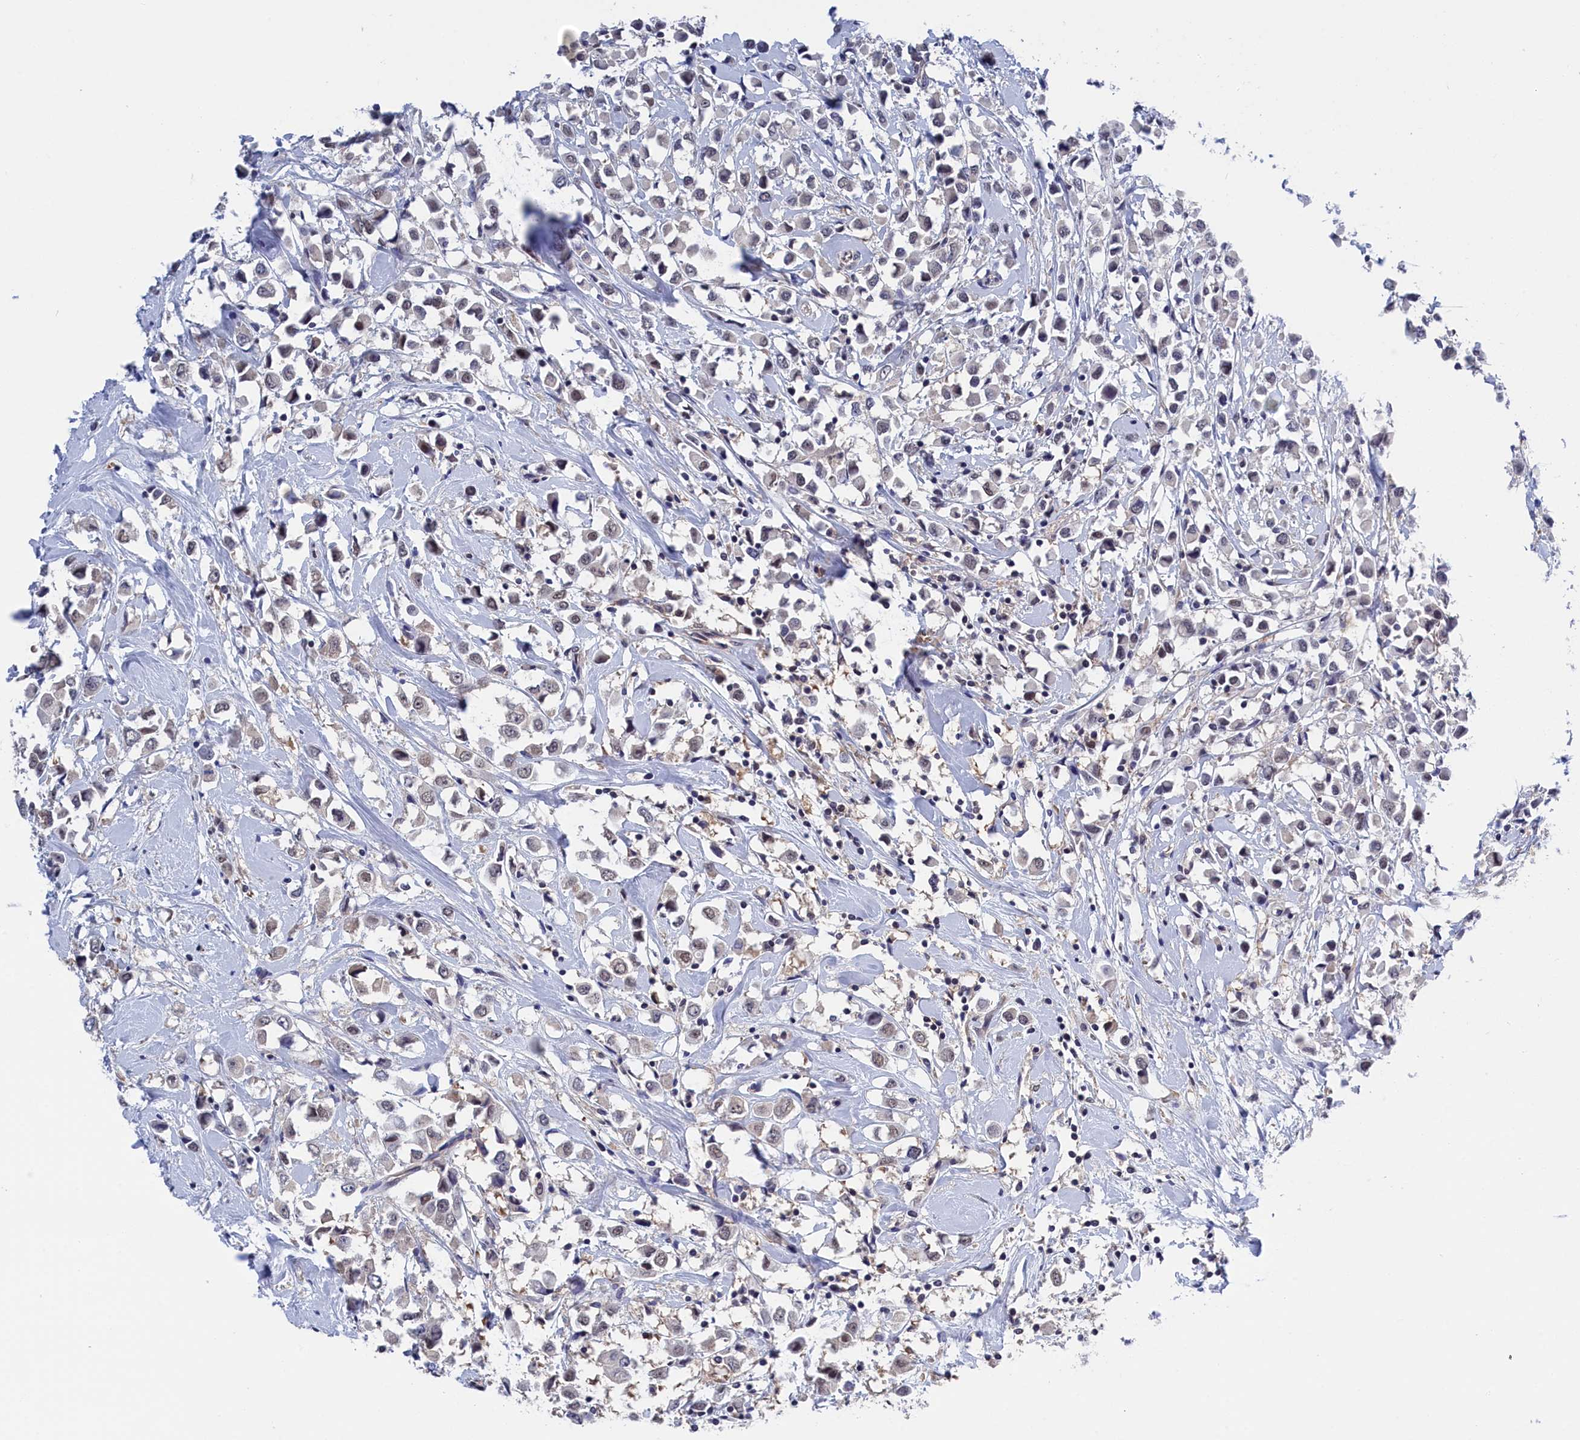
{"staining": {"intensity": "negative", "quantity": "none", "location": "none"}, "tissue": "breast cancer", "cell_type": "Tumor cells", "image_type": "cancer", "snomed": [{"axis": "morphology", "description": "Duct carcinoma"}, {"axis": "topography", "description": "Breast"}], "caption": "The histopathology image demonstrates no significant positivity in tumor cells of breast cancer (infiltrating ductal carcinoma).", "gene": "PGP", "patient": {"sex": "female", "age": 61}}